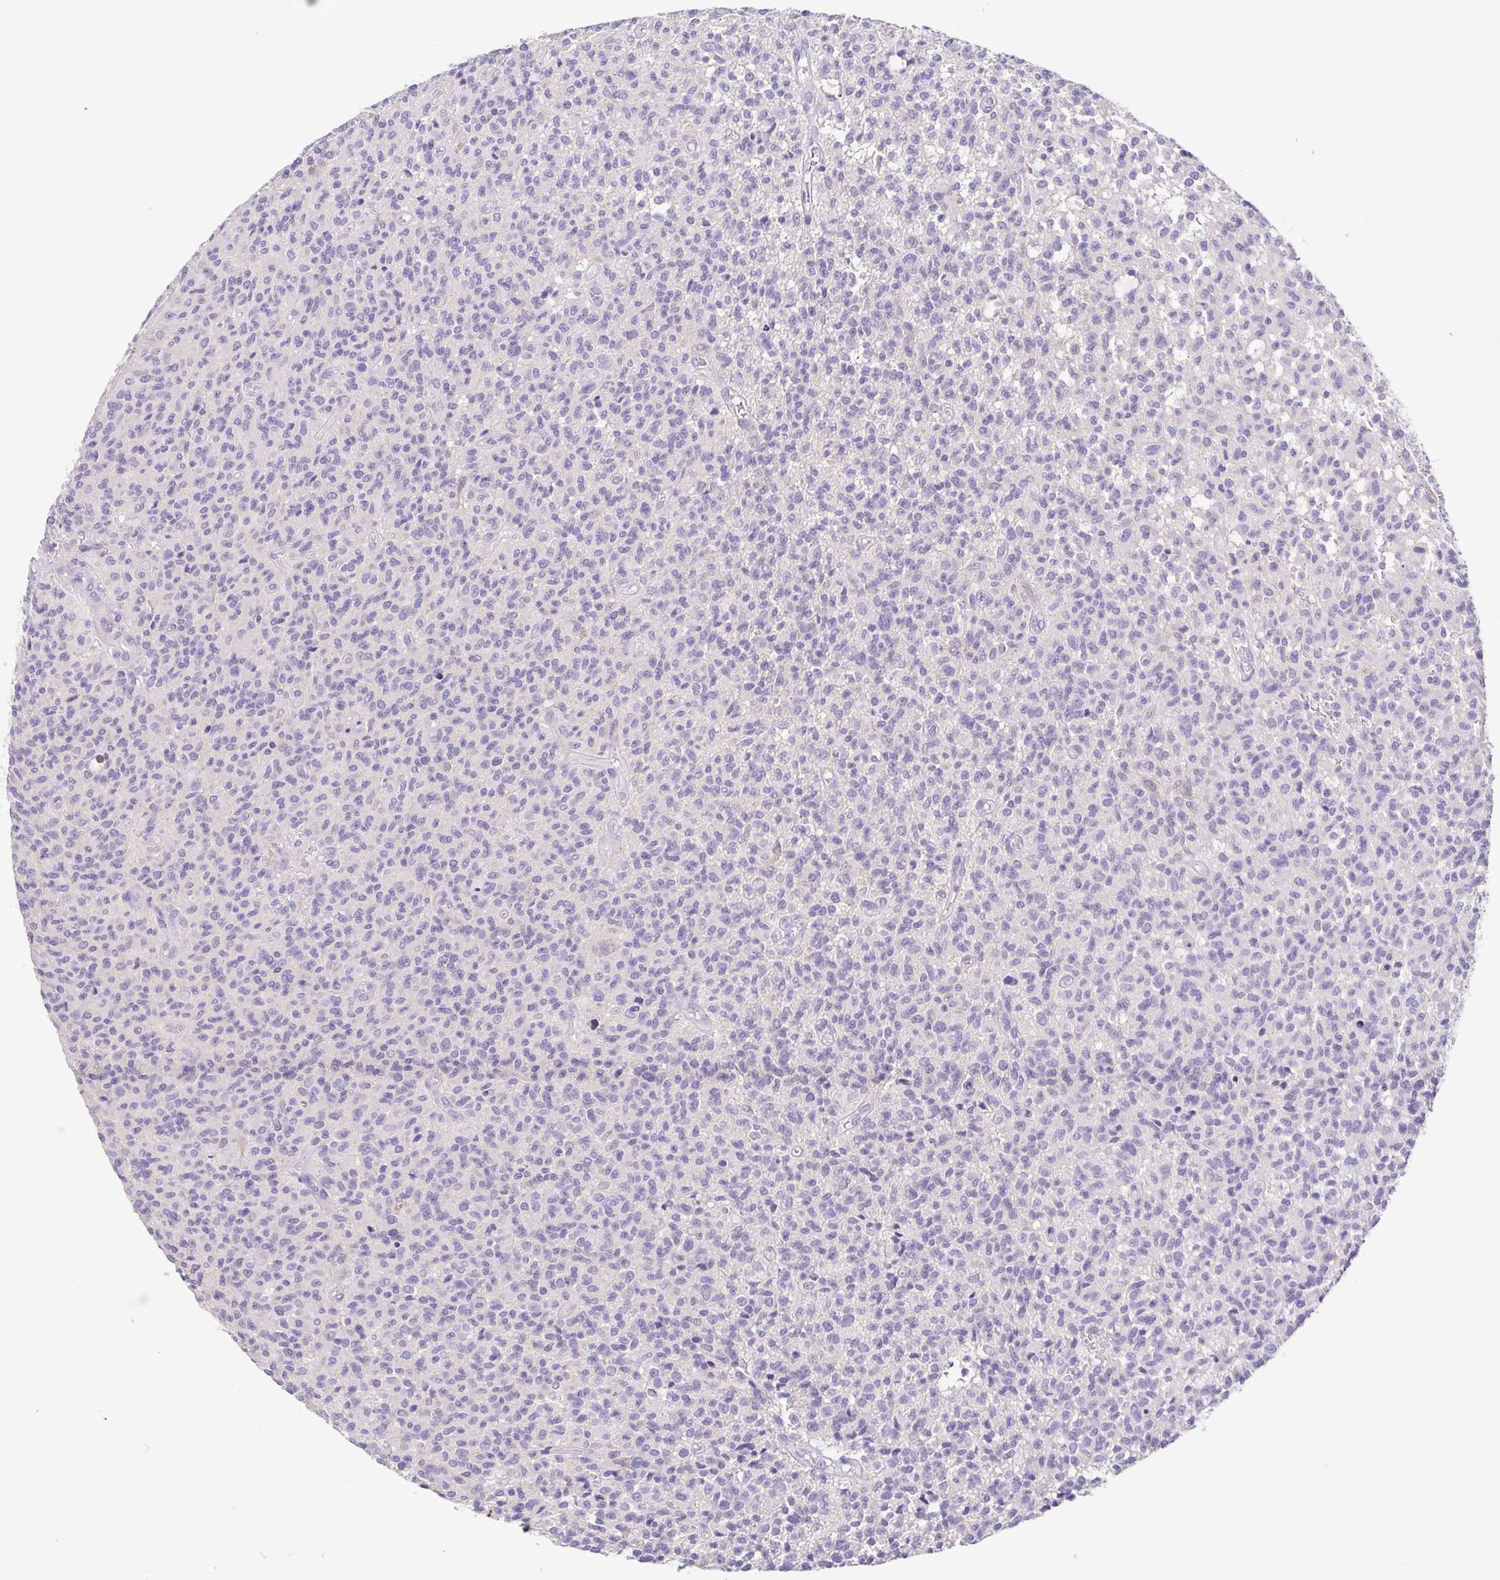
{"staining": {"intensity": "negative", "quantity": "none", "location": "none"}, "tissue": "glioma", "cell_type": "Tumor cells", "image_type": "cancer", "snomed": [{"axis": "morphology", "description": "Glioma, malignant, Low grade"}, {"axis": "topography", "description": "Brain"}], "caption": "IHC of human malignant glioma (low-grade) exhibits no staining in tumor cells. Nuclei are stained in blue.", "gene": "TERT", "patient": {"sex": "male", "age": 64}}